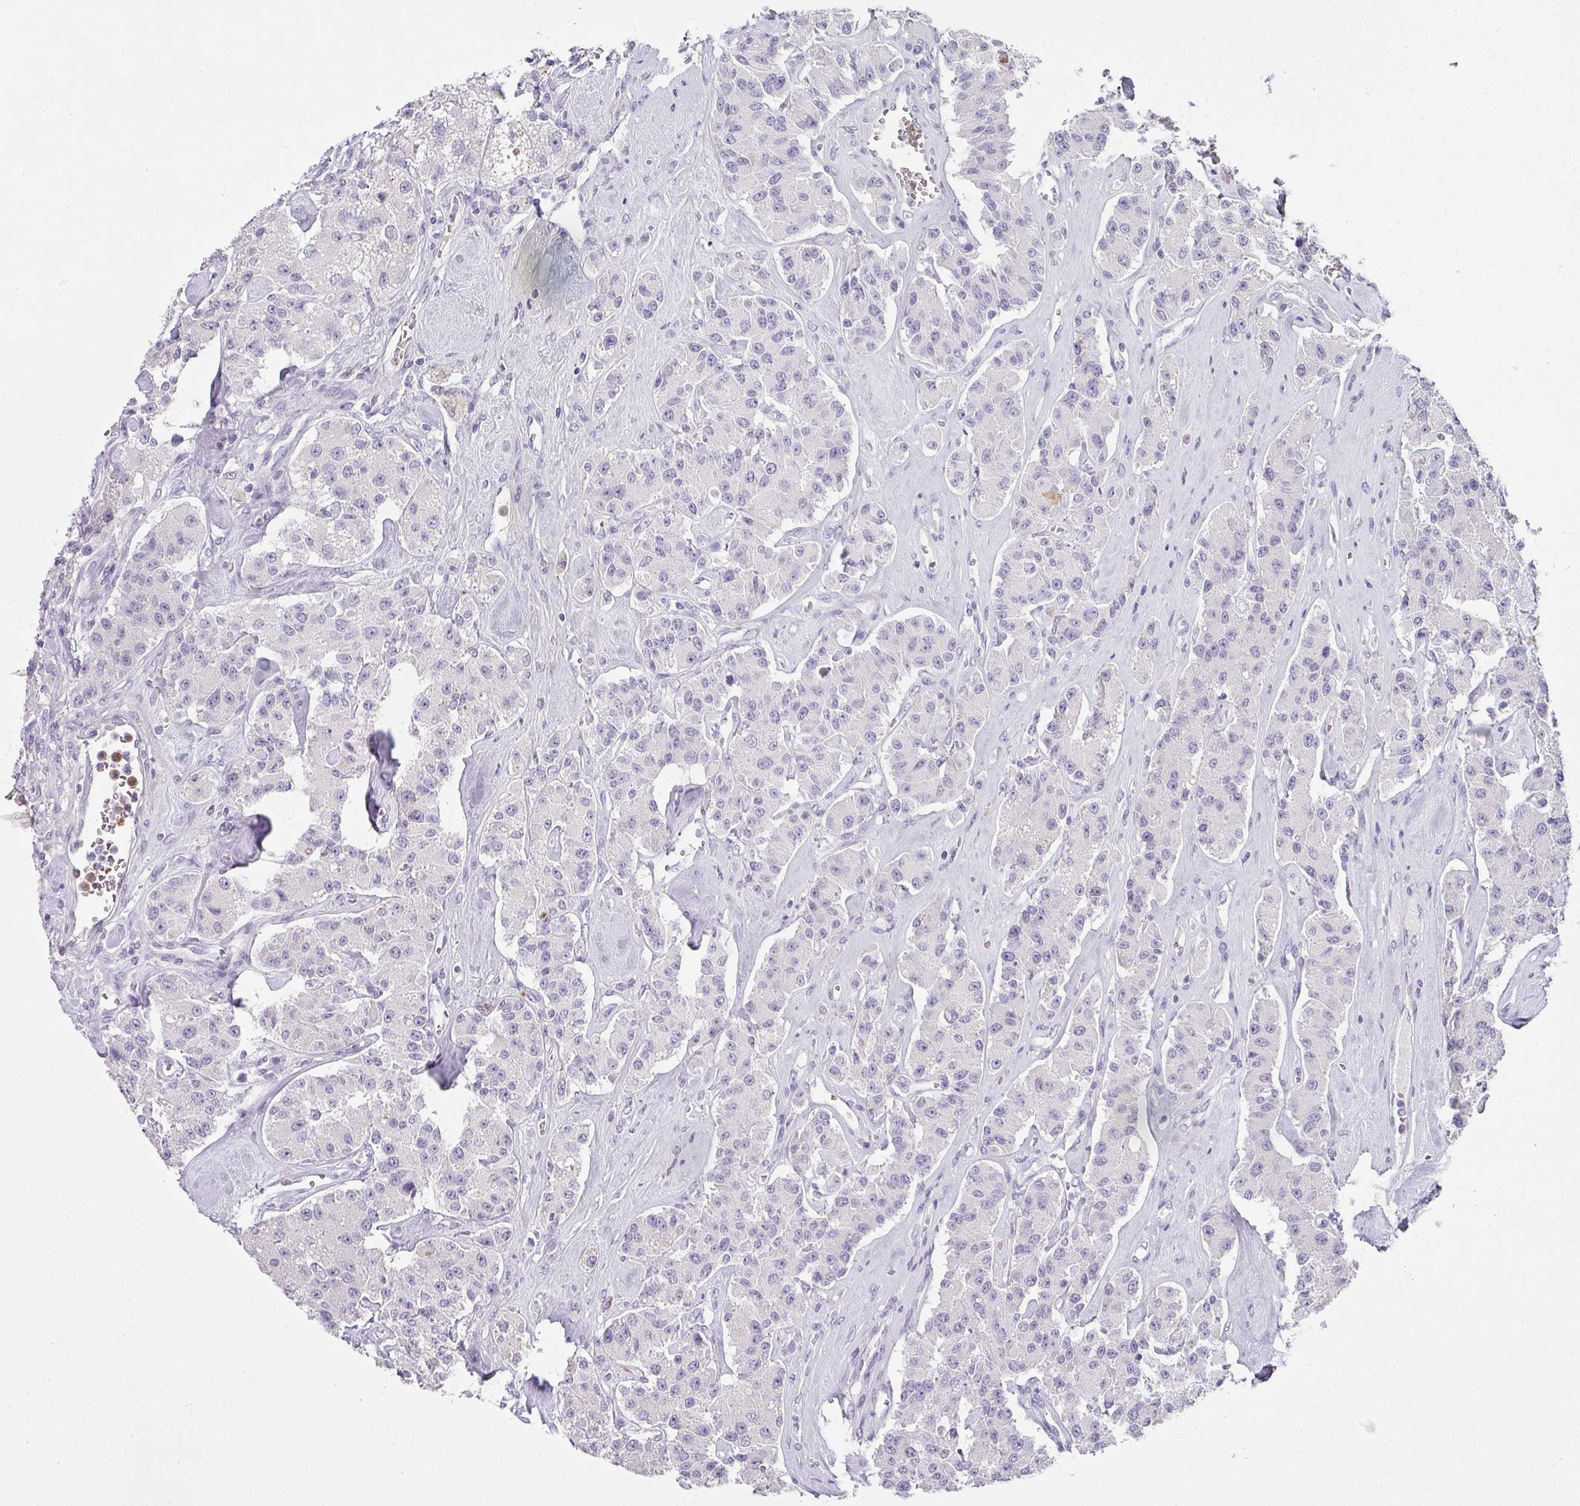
{"staining": {"intensity": "negative", "quantity": "none", "location": "none"}, "tissue": "carcinoid", "cell_type": "Tumor cells", "image_type": "cancer", "snomed": [{"axis": "morphology", "description": "Carcinoid, malignant, NOS"}, {"axis": "topography", "description": "Pancreas"}], "caption": "Tumor cells are negative for brown protein staining in carcinoid.", "gene": "BTLA", "patient": {"sex": "male", "age": 41}}